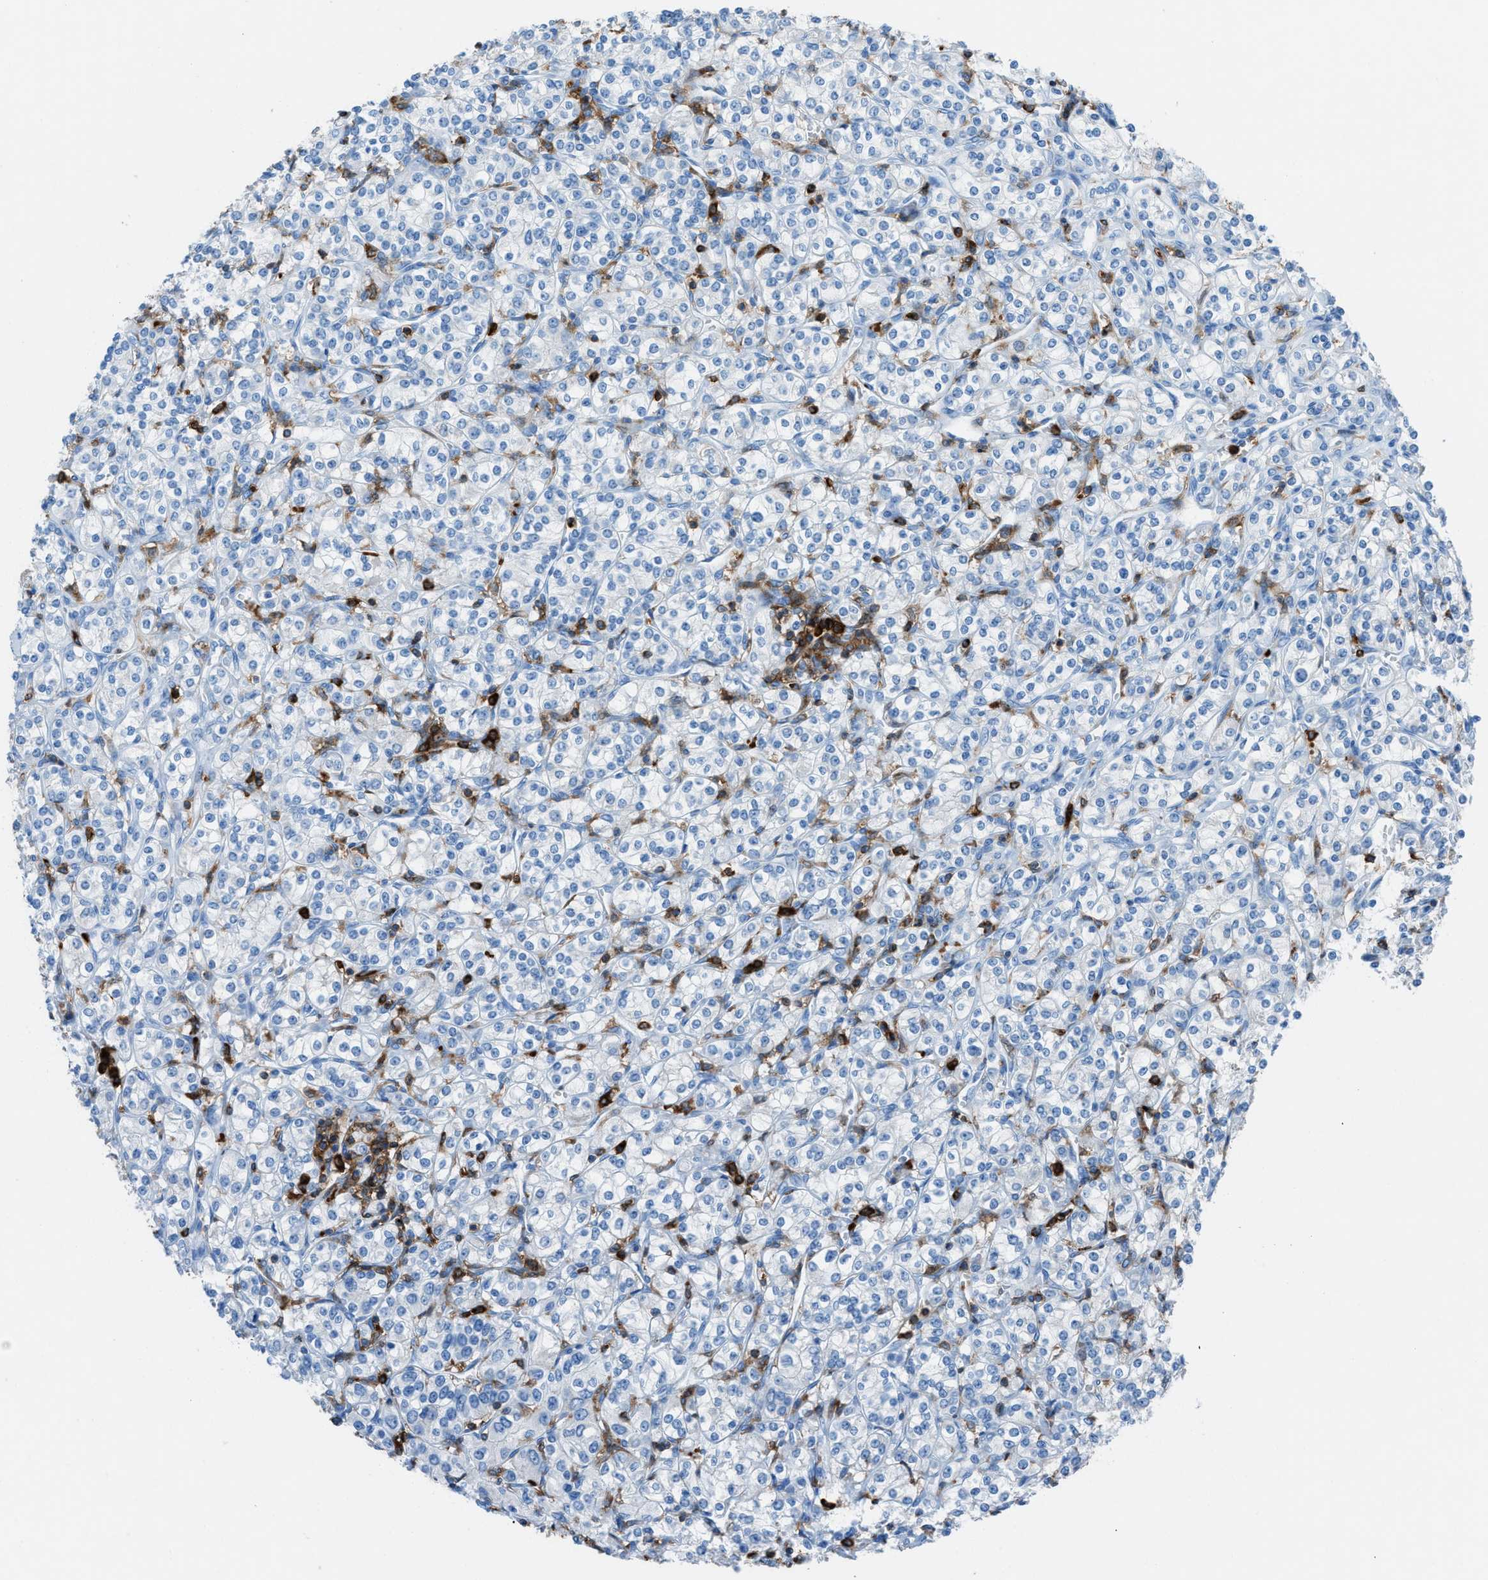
{"staining": {"intensity": "negative", "quantity": "none", "location": "none"}, "tissue": "renal cancer", "cell_type": "Tumor cells", "image_type": "cancer", "snomed": [{"axis": "morphology", "description": "Adenocarcinoma, NOS"}, {"axis": "topography", "description": "Kidney"}], "caption": "This is a histopathology image of immunohistochemistry (IHC) staining of renal cancer (adenocarcinoma), which shows no staining in tumor cells.", "gene": "ITGB2", "patient": {"sex": "male", "age": 77}}